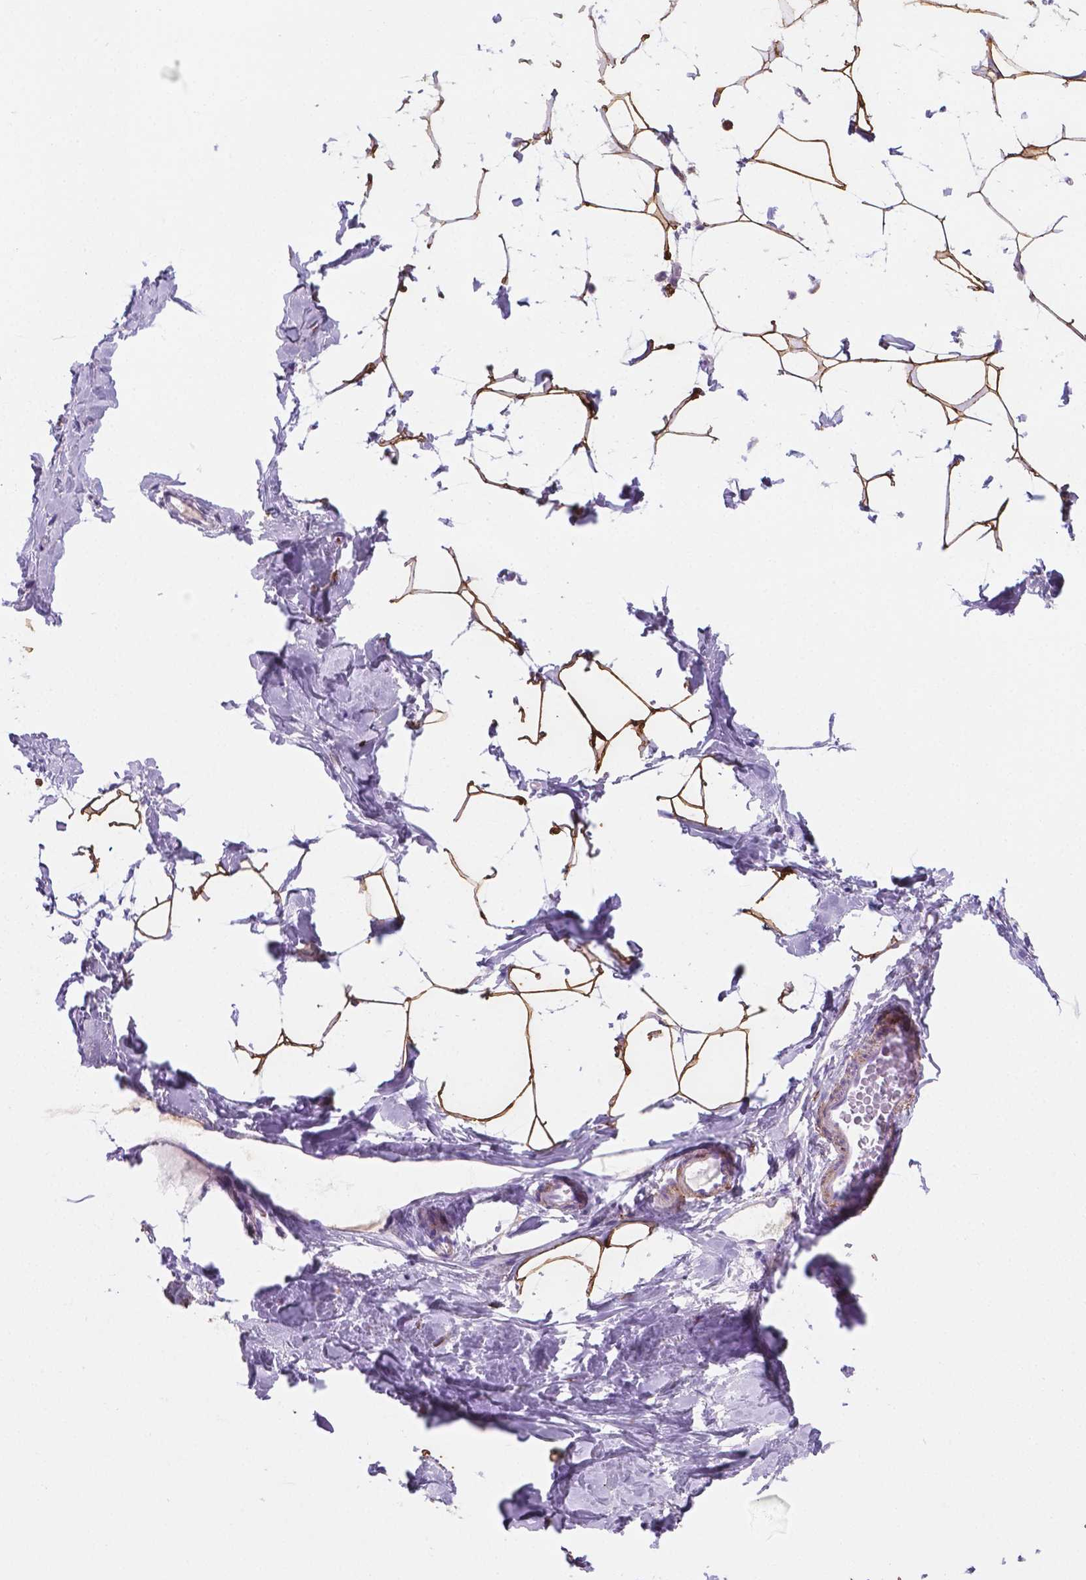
{"staining": {"intensity": "strong", "quantity": ">75%", "location": "cytoplasmic/membranous"}, "tissue": "breast", "cell_type": "Adipocytes", "image_type": "normal", "snomed": [{"axis": "morphology", "description": "Normal tissue, NOS"}, {"axis": "topography", "description": "Breast"}], "caption": "About >75% of adipocytes in unremarkable breast exhibit strong cytoplasmic/membranous protein staining as visualized by brown immunohistochemical staining.", "gene": "MACF1", "patient": {"sex": "female", "age": 32}}